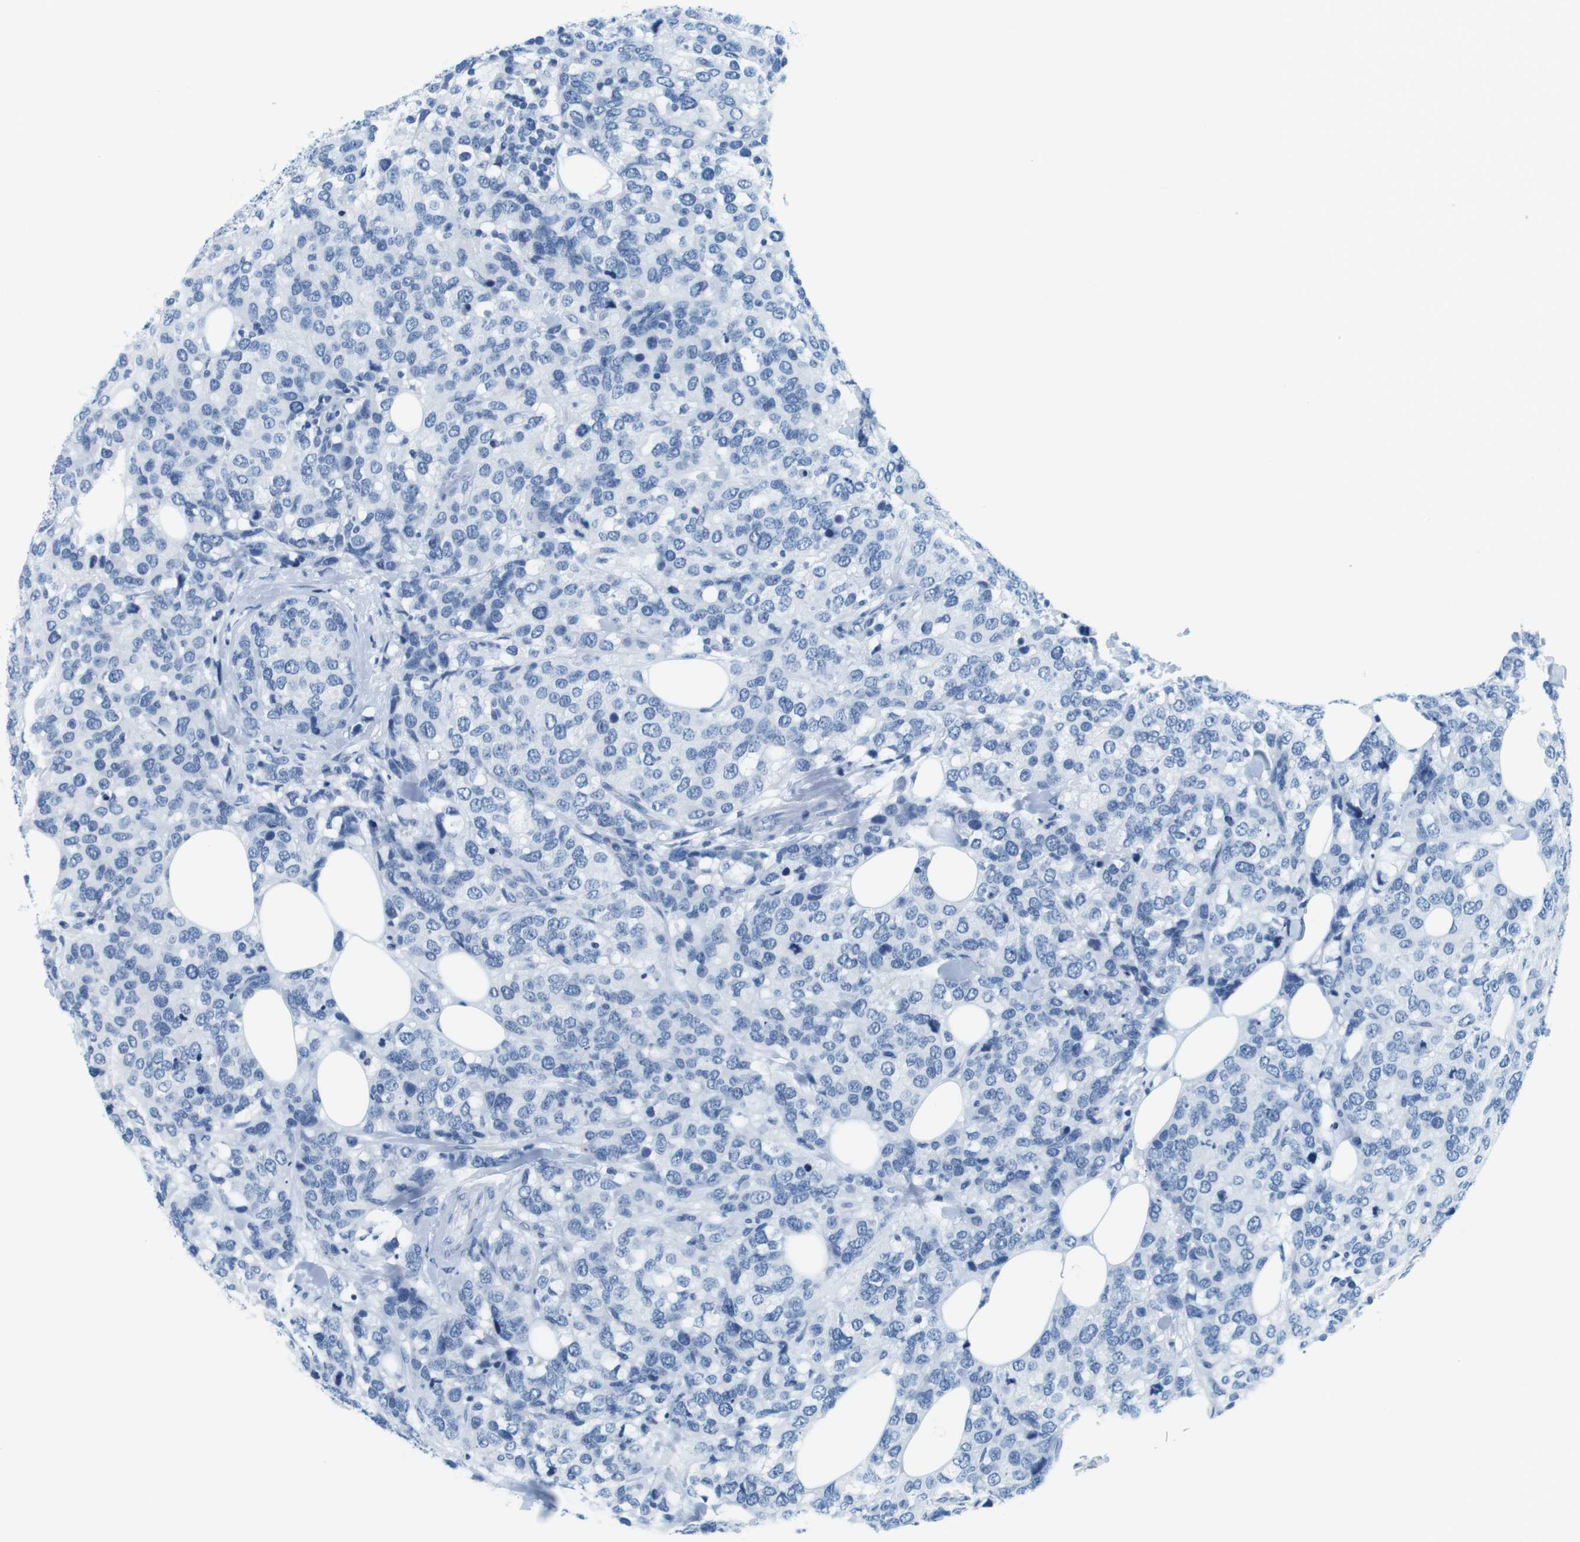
{"staining": {"intensity": "negative", "quantity": "none", "location": "none"}, "tissue": "breast cancer", "cell_type": "Tumor cells", "image_type": "cancer", "snomed": [{"axis": "morphology", "description": "Lobular carcinoma"}, {"axis": "topography", "description": "Breast"}], "caption": "Breast cancer stained for a protein using IHC displays no expression tumor cells.", "gene": "CYP2C9", "patient": {"sex": "female", "age": 59}}